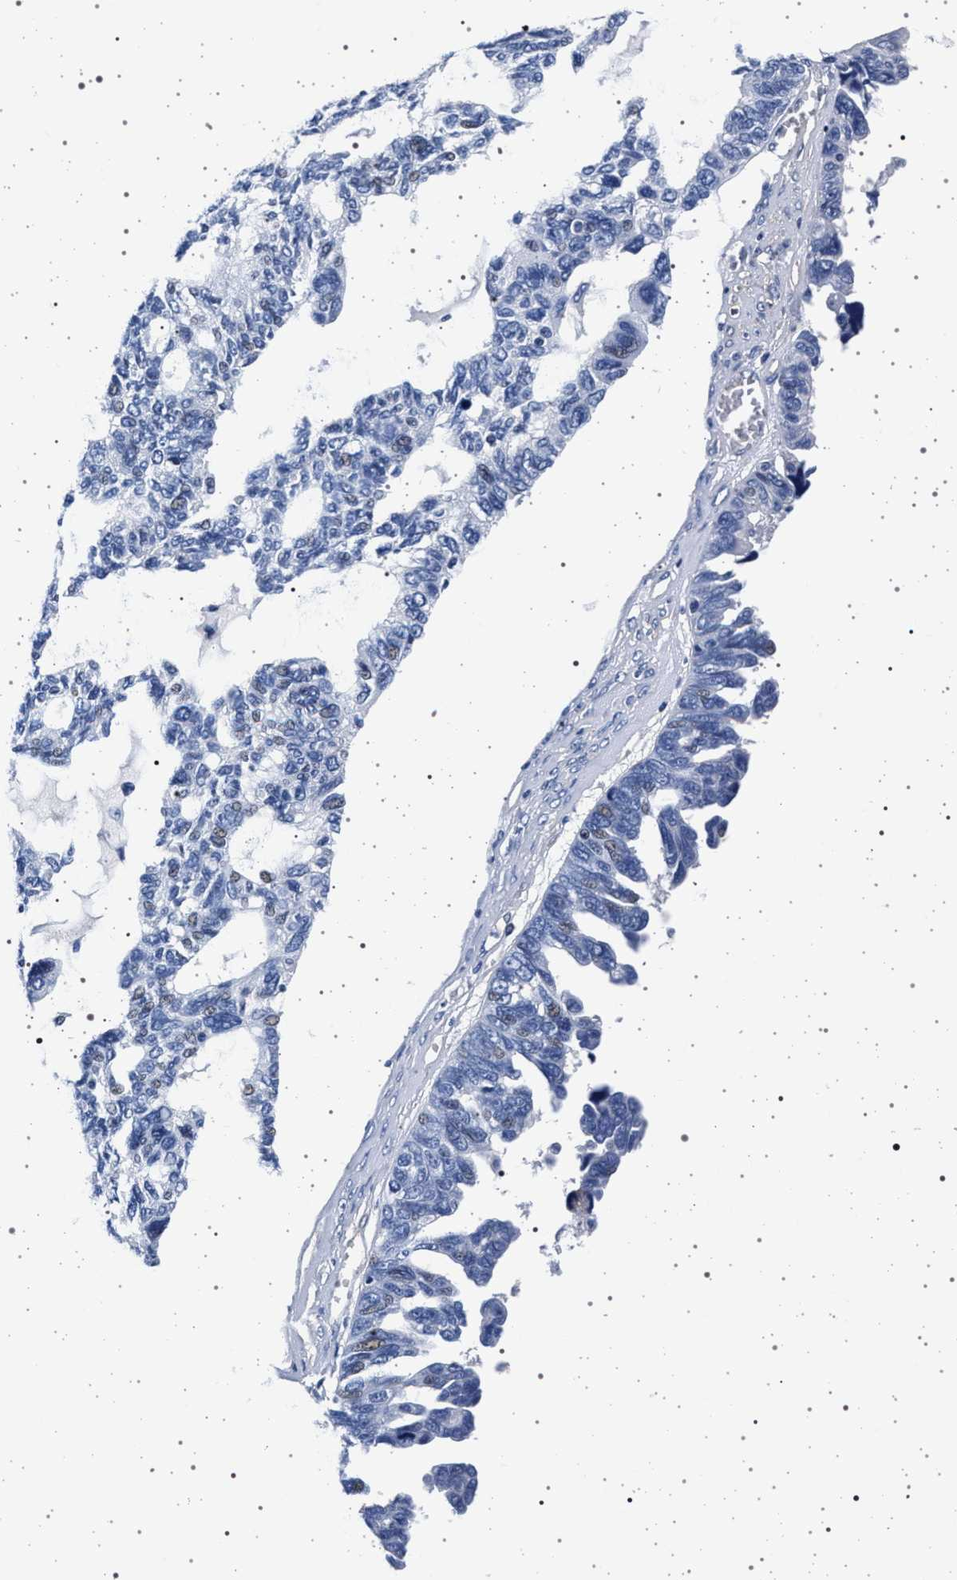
{"staining": {"intensity": "negative", "quantity": "none", "location": "none"}, "tissue": "ovarian cancer", "cell_type": "Tumor cells", "image_type": "cancer", "snomed": [{"axis": "morphology", "description": "Cystadenocarcinoma, serous, NOS"}, {"axis": "topography", "description": "Ovary"}], "caption": "Micrograph shows no protein staining in tumor cells of ovarian cancer (serous cystadenocarcinoma) tissue.", "gene": "SLC9A1", "patient": {"sex": "female", "age": 79}}